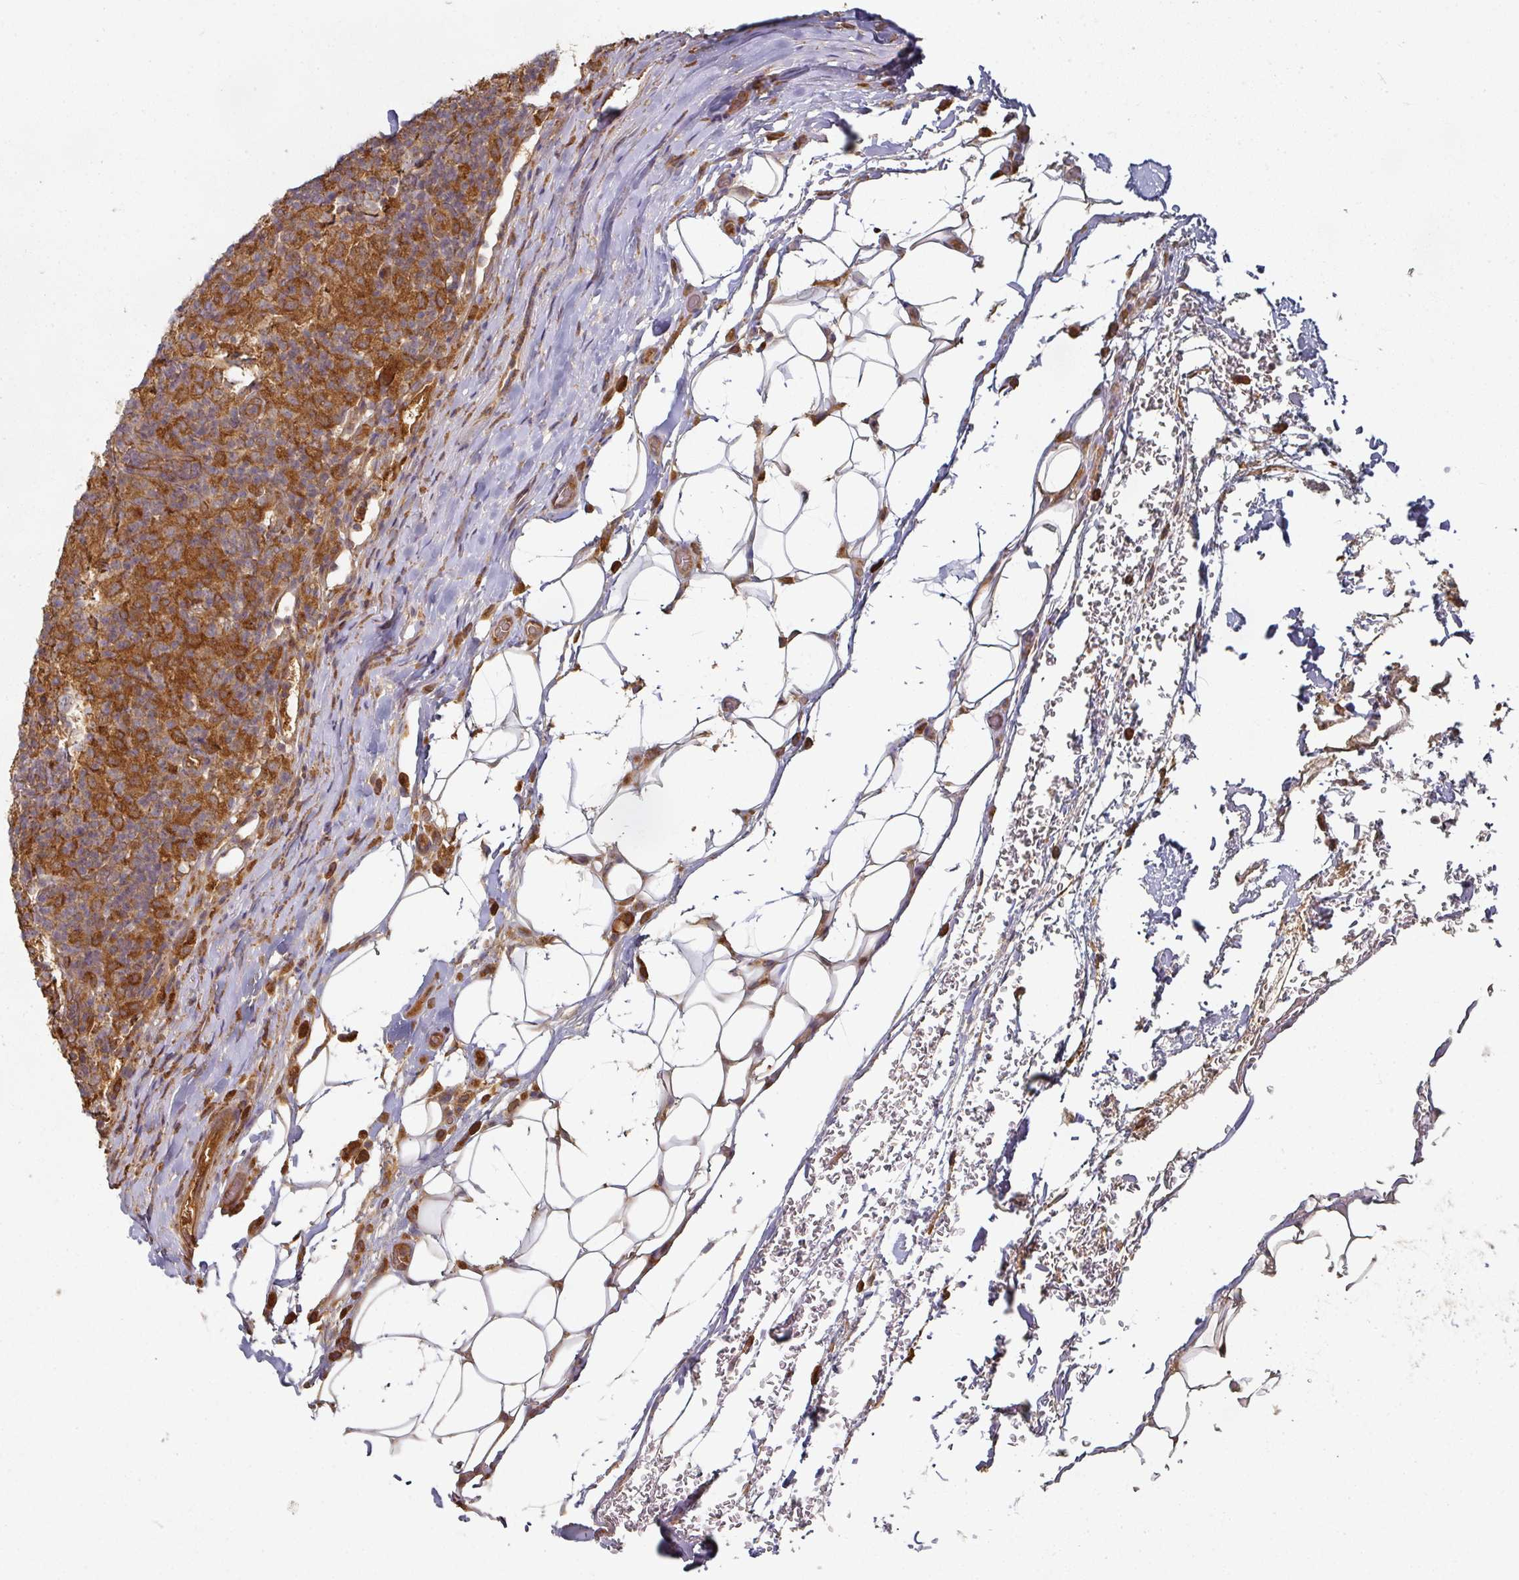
{"staining": {"intensity": "moderate", "quantity": ">75%", "location": "cytoplasmic/membranous"}, "tissue": "lymphoma", "cell_type": "Tumor cells", "image_type": "cancer", "snomed": [{"axis": "morphology", "description": "Hodgkin's disease, NOS"}, {"axis": "topography", "description": "Lymph node"}], "caption": "A histopathology image of lymphoma stained for a protein exhibits moderate cytoplasmic/membranous brown staining in tumor cells.", "gene": "CEP95", "patient": {"sex": "male", "age": 70}}